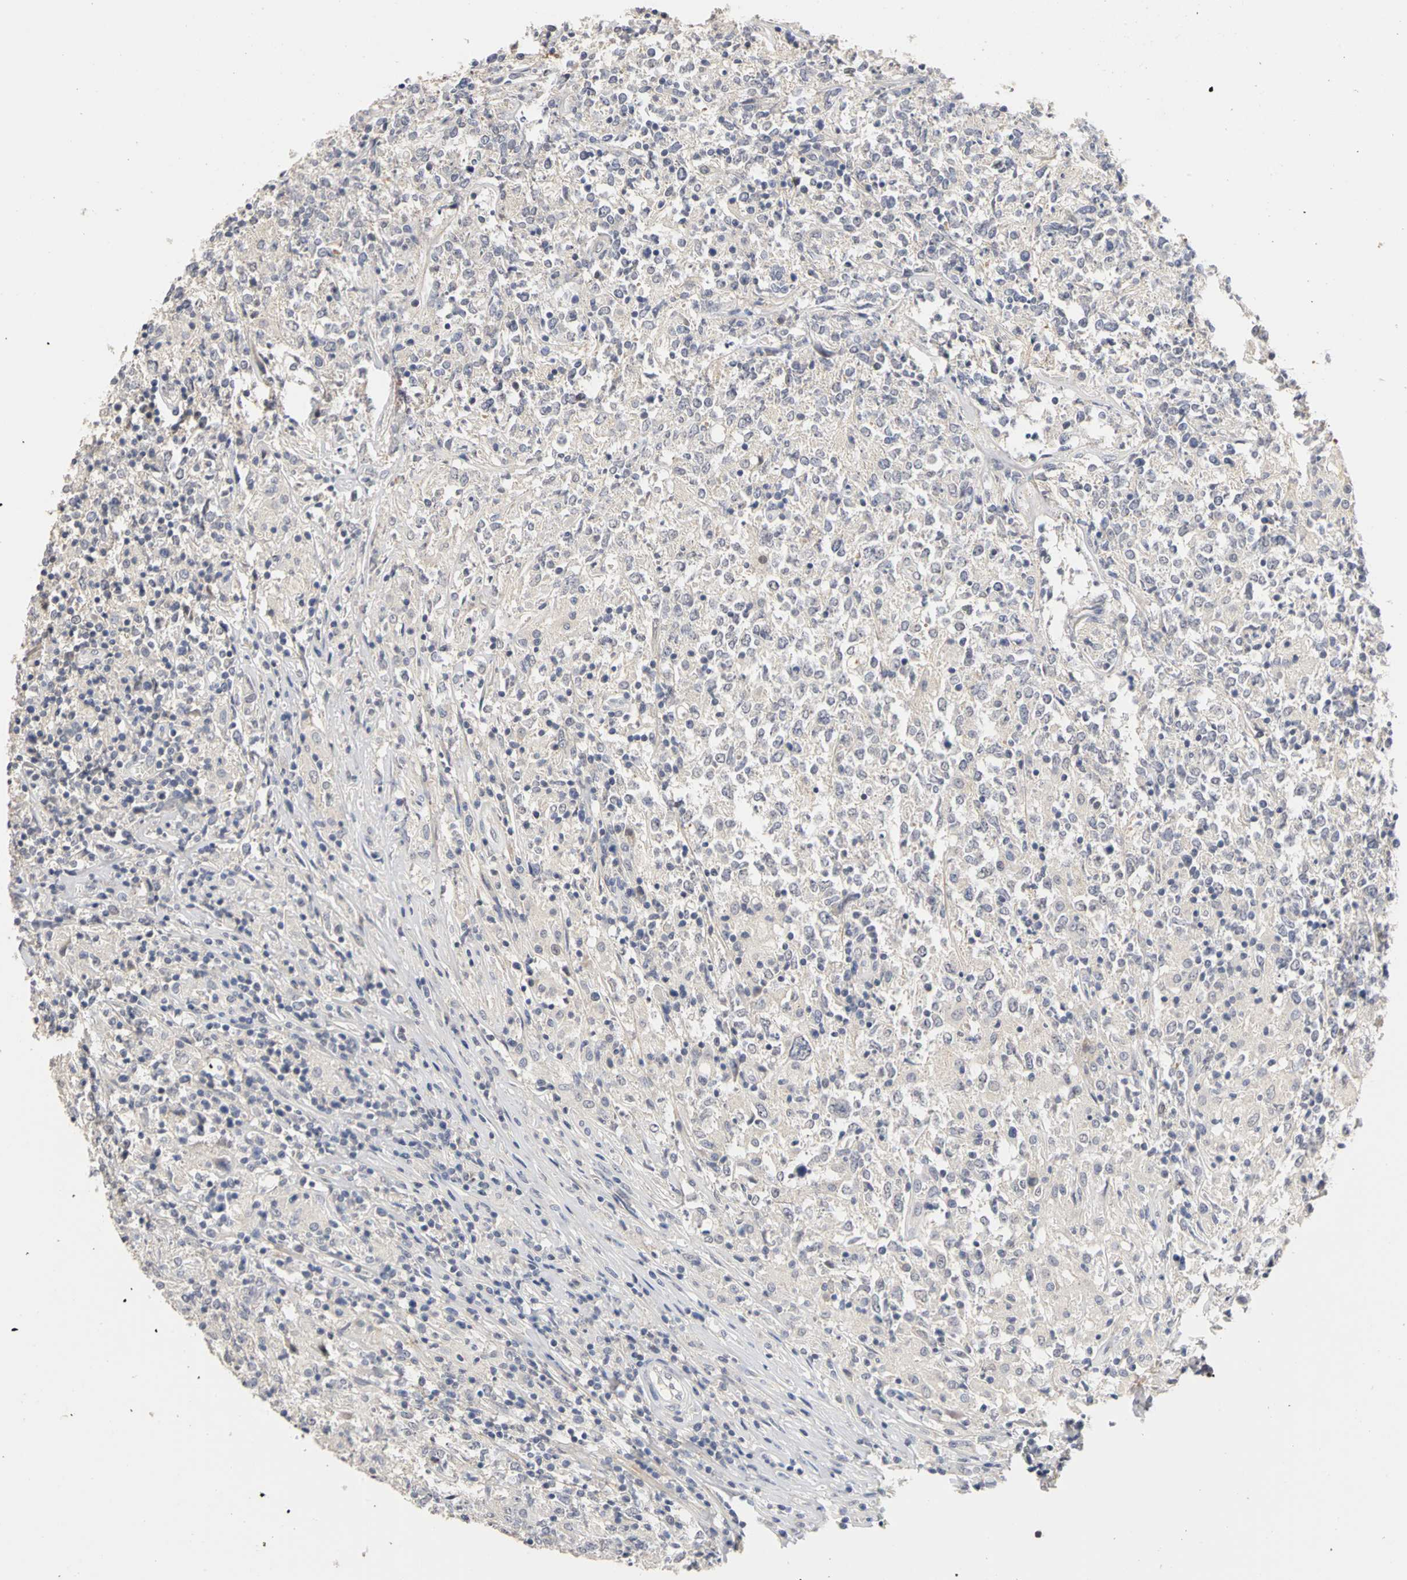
{"staining": {"intensity": "negative", "quantity": "none", "location": "none"}, "tissue": "lymphoma", "cell_type": "Tumor cells", "image_type": "cancer", "snomed": [{"axis": "morphology", "description": "Malignant lymphoma, non-Hodgkin's type, High grade"}, {"axis": "topography", "description": "Lymph node"}], "caption": "The image demonstrates no significant staining in tumor cells of lymphoma.", "gene": "PGR", "patient": {"sex": "female", "age": 84}}